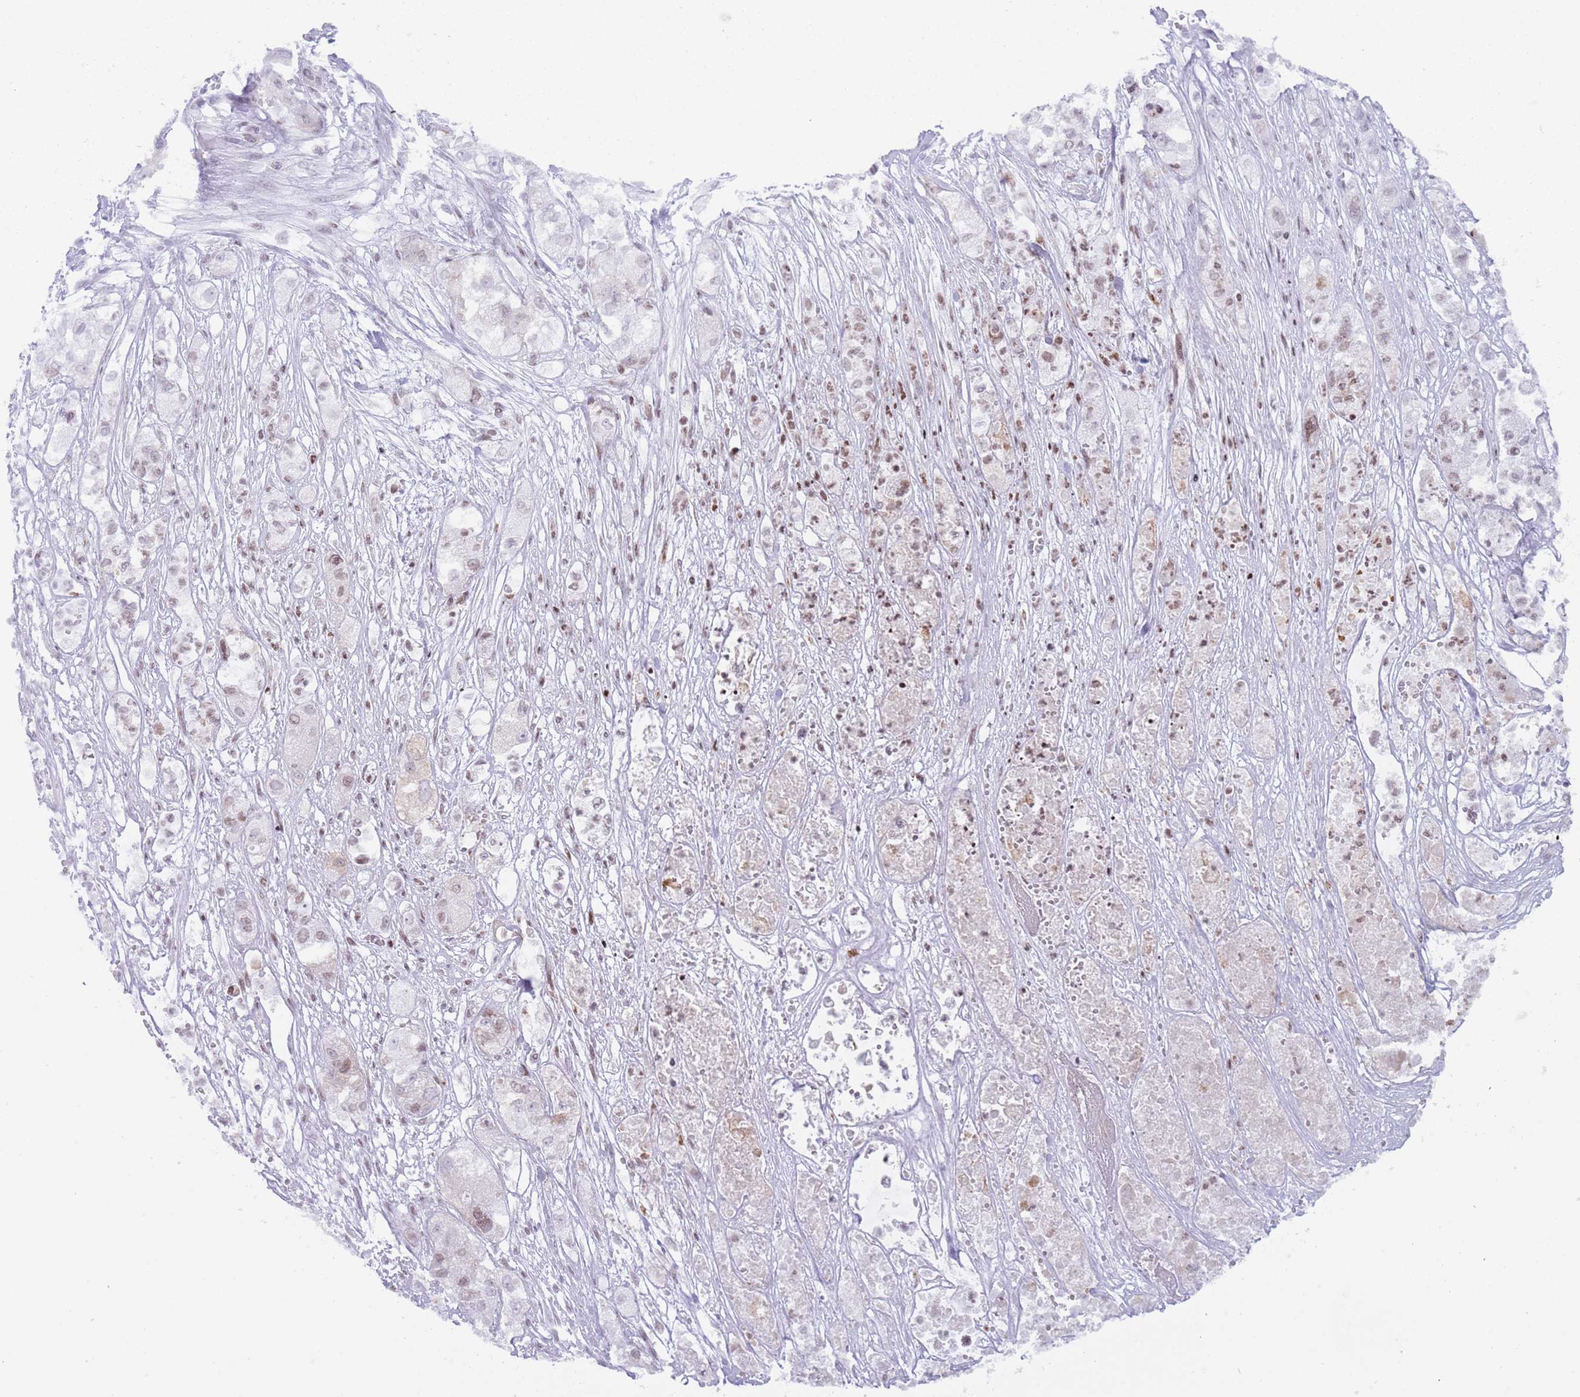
{"staining": {"intensity": "weak", "quantity": "<25%", "location": "nuclear"}, "tissue": "pancreatic cancer", "cell_type": "Tumor cells", "image_type": "cancer", "snomed": [{"axis": "morphology", "description": "Adenocarcinoma, NOS"}, {"axis": "topography", "description": "Pancreas"}], "caption": "Immunohistochemistry of human pancreatic cancer (adenocarcinoma) exhibits no positivity in tumor cells. (DAB (3,3'-diaminobenzidine) immunohistochemistry, high magnification).", "gene": "HDAC8", "patient": {"sex": "female", "age": 78}}